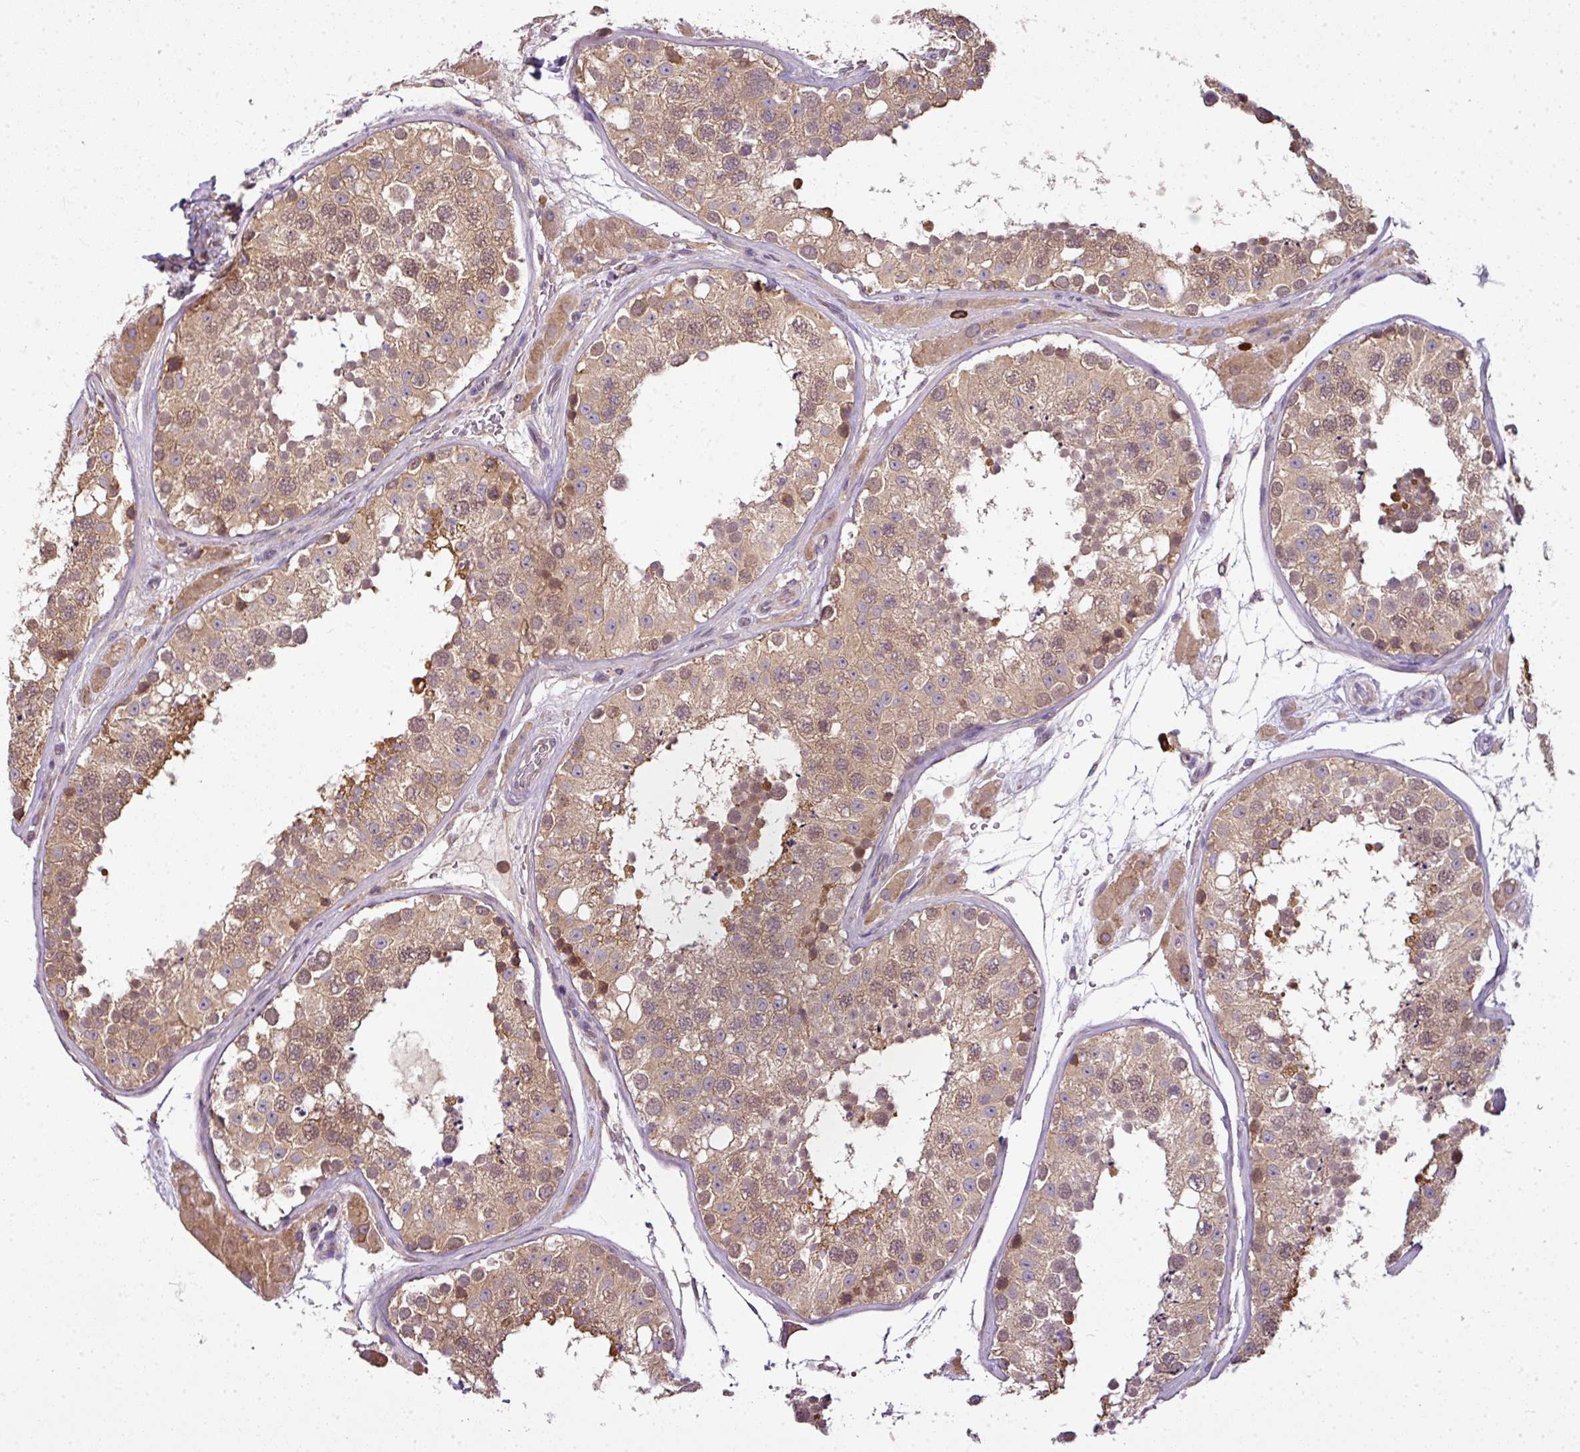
{"staining": {"intensity": "moderate", "quantity": ">75%", "location": "cytoplasmic/membranous,nuclear"}, "tissue": "testis", "cell_type": "Cells in seminiferous ducts", "image_type": "normal", "snomed": [{"axis": "morphology", "description": "Normal tissue, NOS"}, {"axis": "topography", "description": "Testis"}], "caption": "Immunohistochemistry (DAB) staining of unremarkable human testis exhibits moderate cytoplasmic/membranous,nuclear protein expression in about >75% of cells in seminiferous ducts. The staining is performed using DAB brown chromogen to label protein expression. The nuclei are counter-stained blue using hematoxylin.", "gene": "RBM14", "patient": {"sex": "male", "age": 26}}